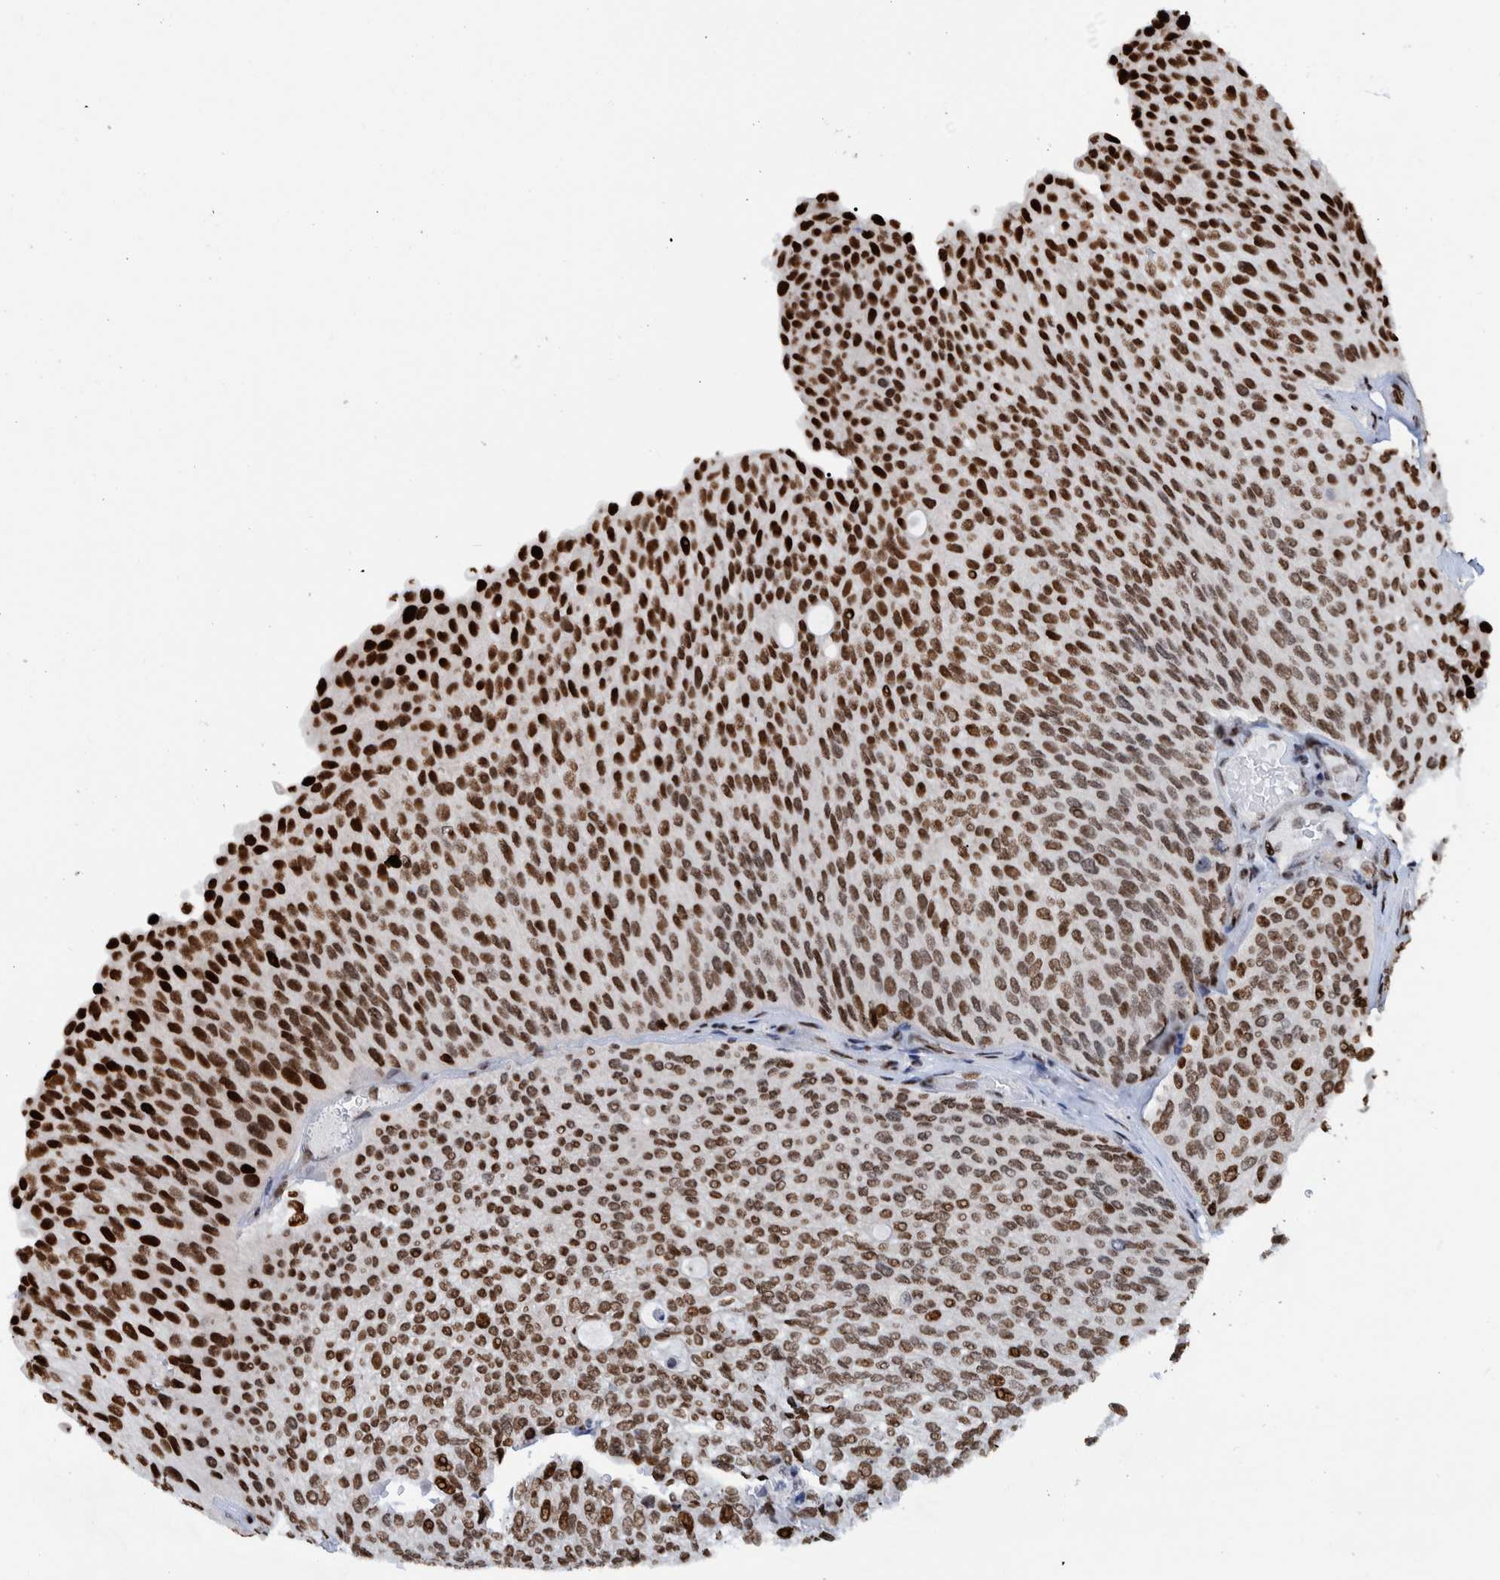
{"staining": {"intensity": "strong", "quantity": ">75%", "location": "nuclear"}, "tissue": "urothelial cancer", "cell_type": "Tumor cells", "image_type": "cancer", "snomed": [{"axis": "morphology", "description": "Urothelial carcinoma, Low grade"}, {"axis": "topography", "description": "Urinary bladder"}], "caption": "Tumor cells reveal high levels of strong nuclear staining in about >75% of cells in human urothelial cancer.", "gene": "HEATR9", "patient": {"sex": "female", "age": 79}}